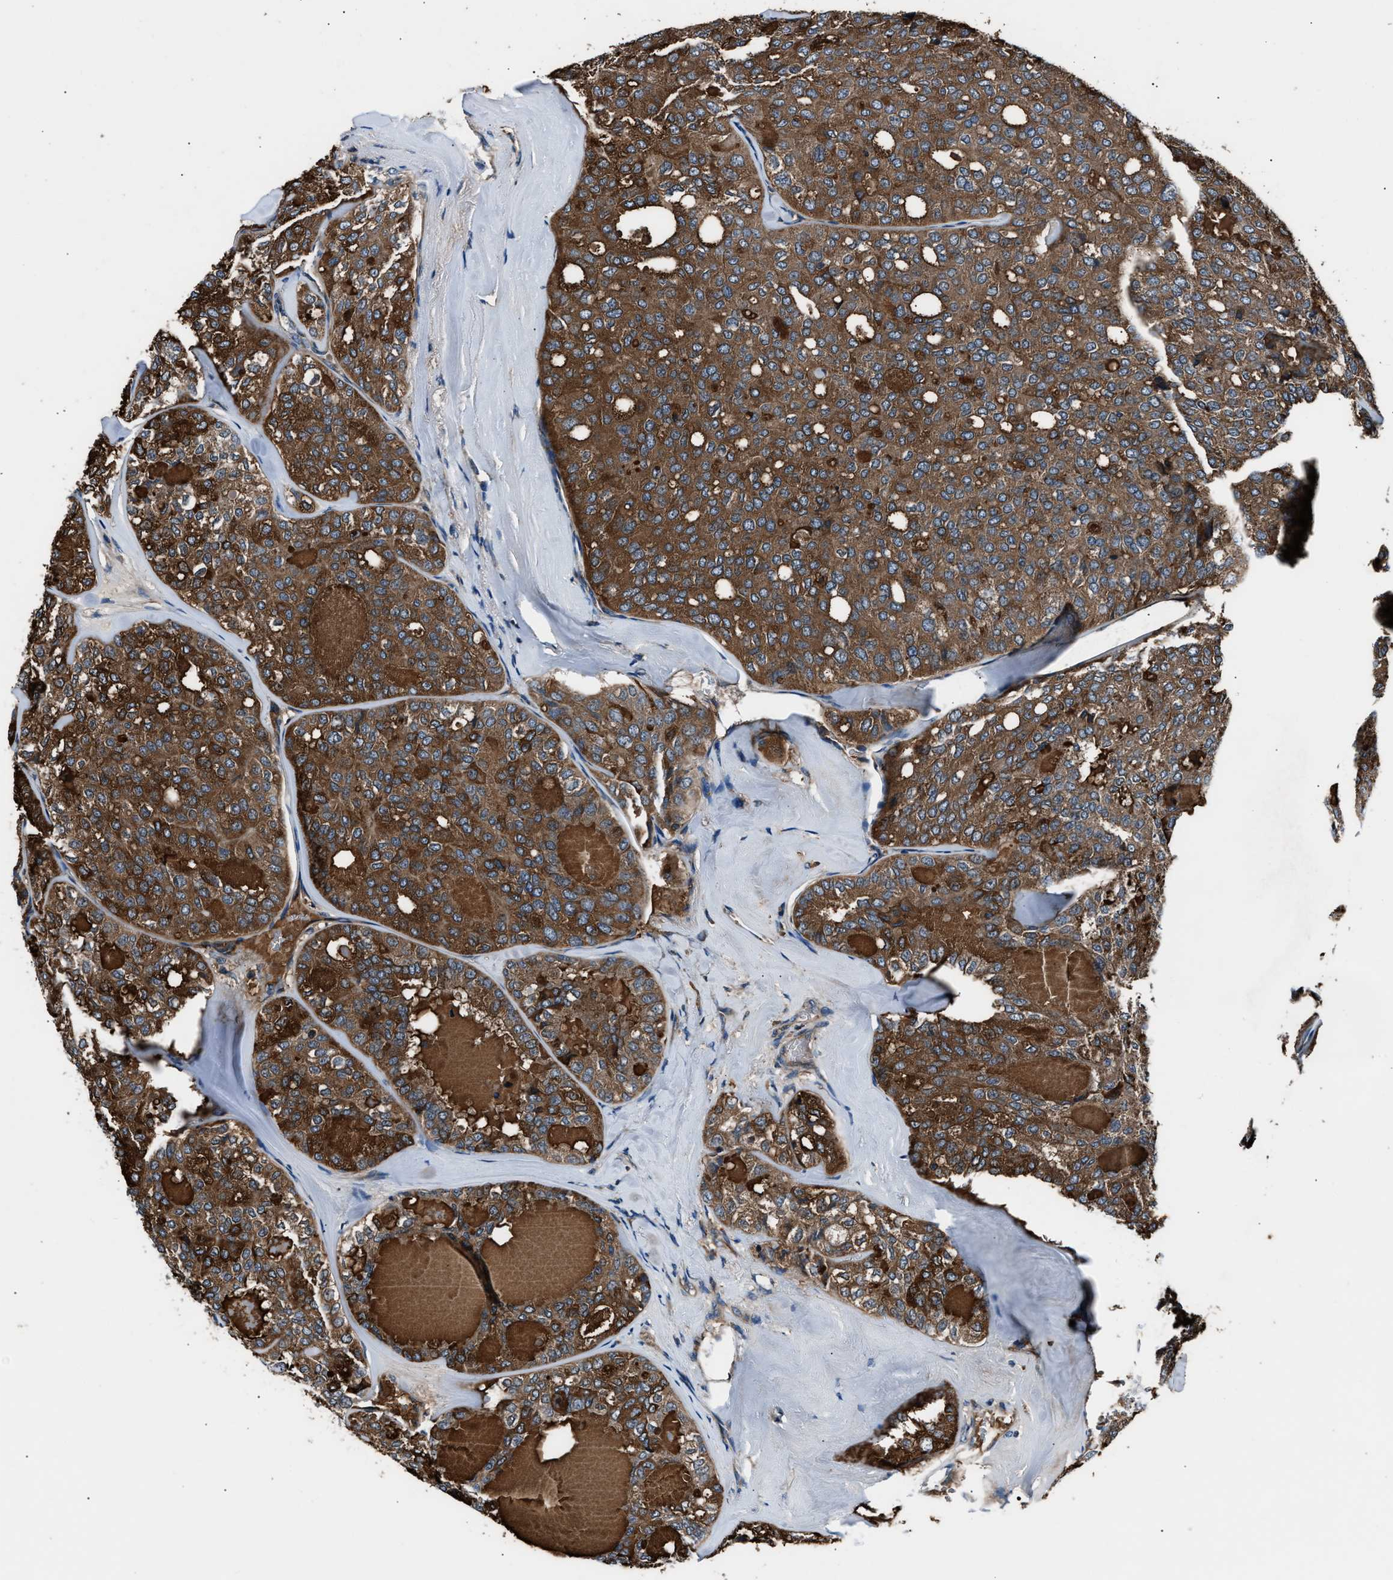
{"staining": {"intensity": "strong", "quantity": ">75%", "location": "cytoplasmic/membranous"}, "tissue": "thyroid cancer", "cell_type": "Tumor cells", "image_type": "cancer", "snomed": [{"axis": "morphology", "description": "Follicular adenoma carcinoma, NOS"}, {"axis": "topography", "description": "Thyroid gland"}], "caption": "Strong cytoplasmic/membranous protein staining is identified in about >75% of tumor cells in thyroid follicular adenoma carcinoma.", "gene": "GGCT", "patient": {"sex": "male", "age": 75}}